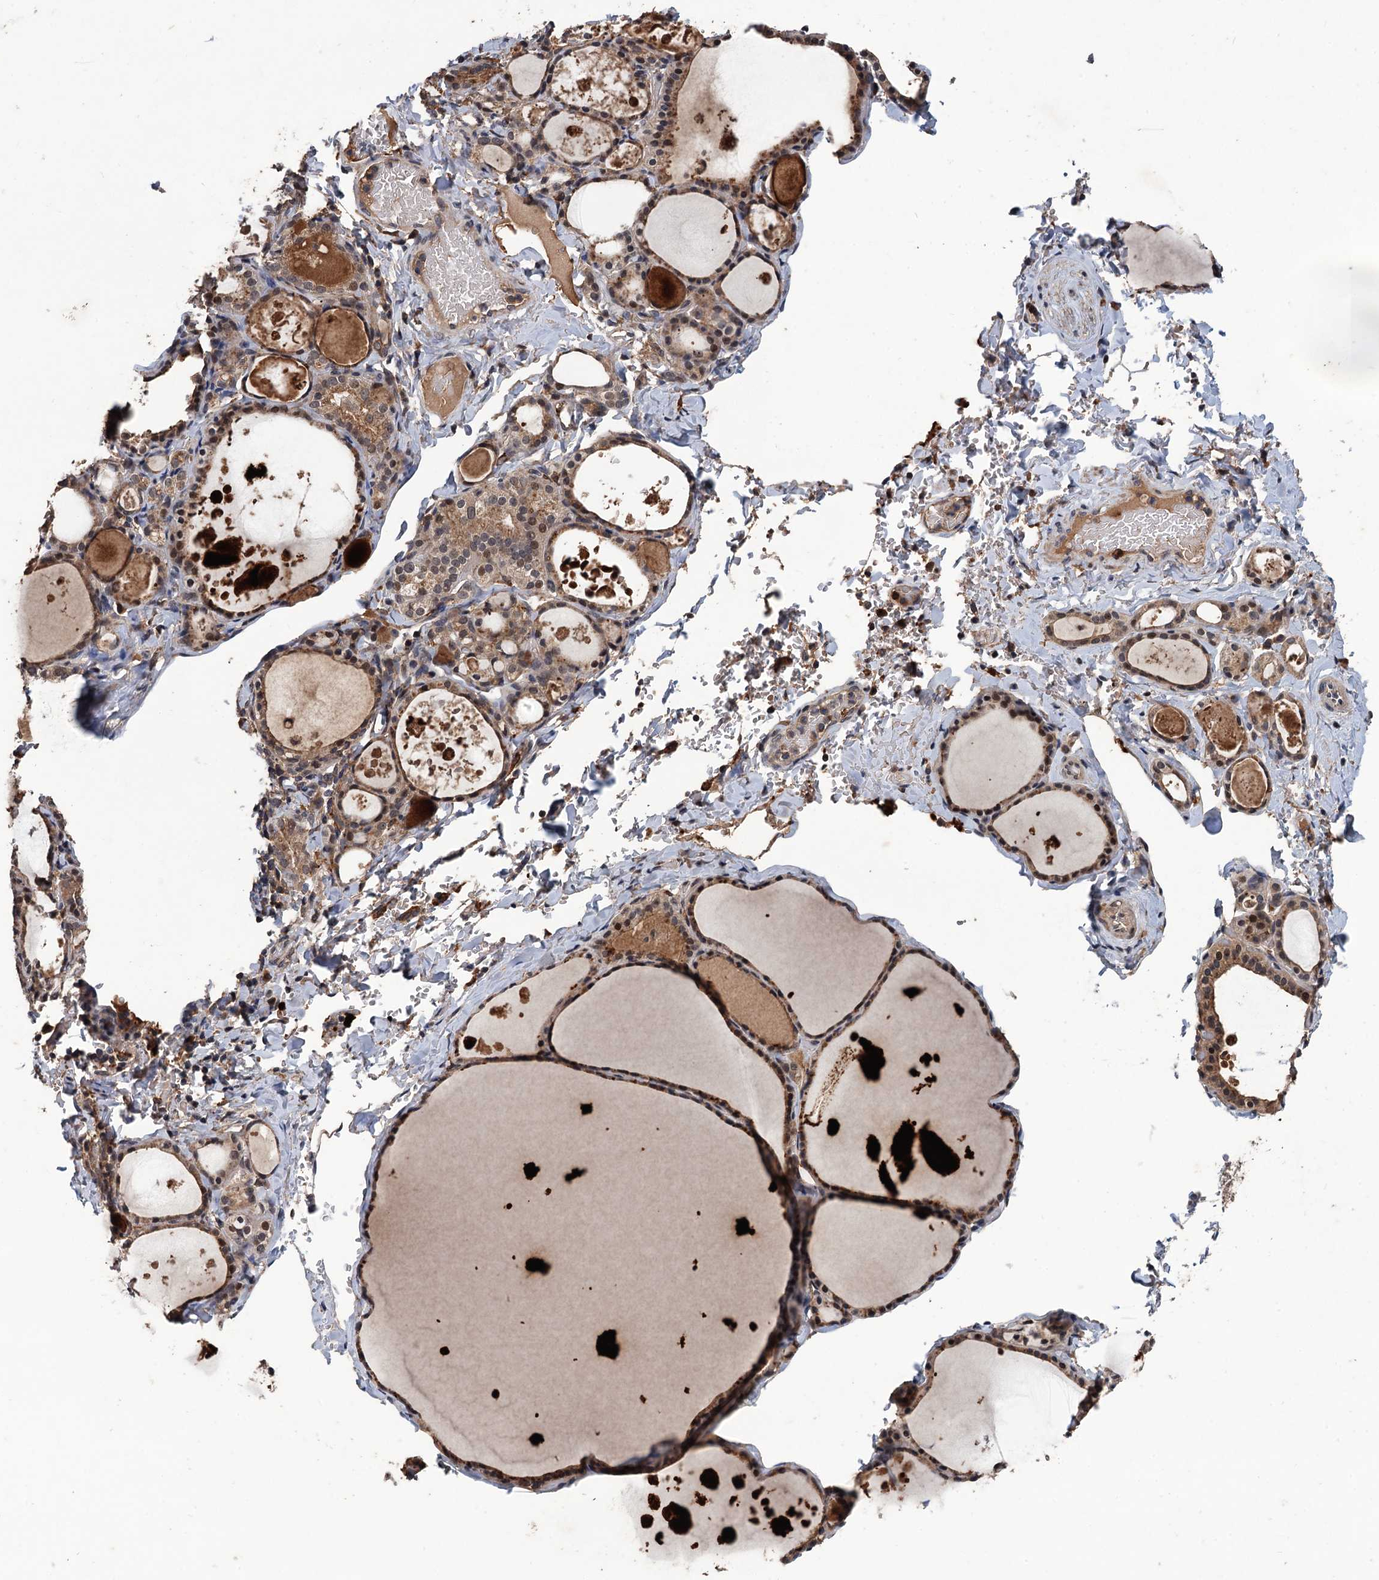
{"staining": {"intensity": "moderate", "quantity": ">75%", "location": "cytoplasmic/membranous,nuclear"}, "tissue": "thyroid gland", "cell_type": "Glandular cells", "image_type": "normal", "snomed": [{"axis": "morphology", "description": "Normal tissue, NOS"}, {"axis": "topography", "description": "Thyroid gland"}], "caption": "Immunohistochemistry image of benign thyroid gland: human thyroid gland stained using immunohistochemistry (IHC) exhibits medium levels of moderate protein expression localized specifically in the cytoplasmic/membranous,nuclear of glandular cells, appearing as a cytoplasmic/membranous,nuclear brown color.", "gene": "ZNF438", "patient": {"sex": "male", "age": 56}}